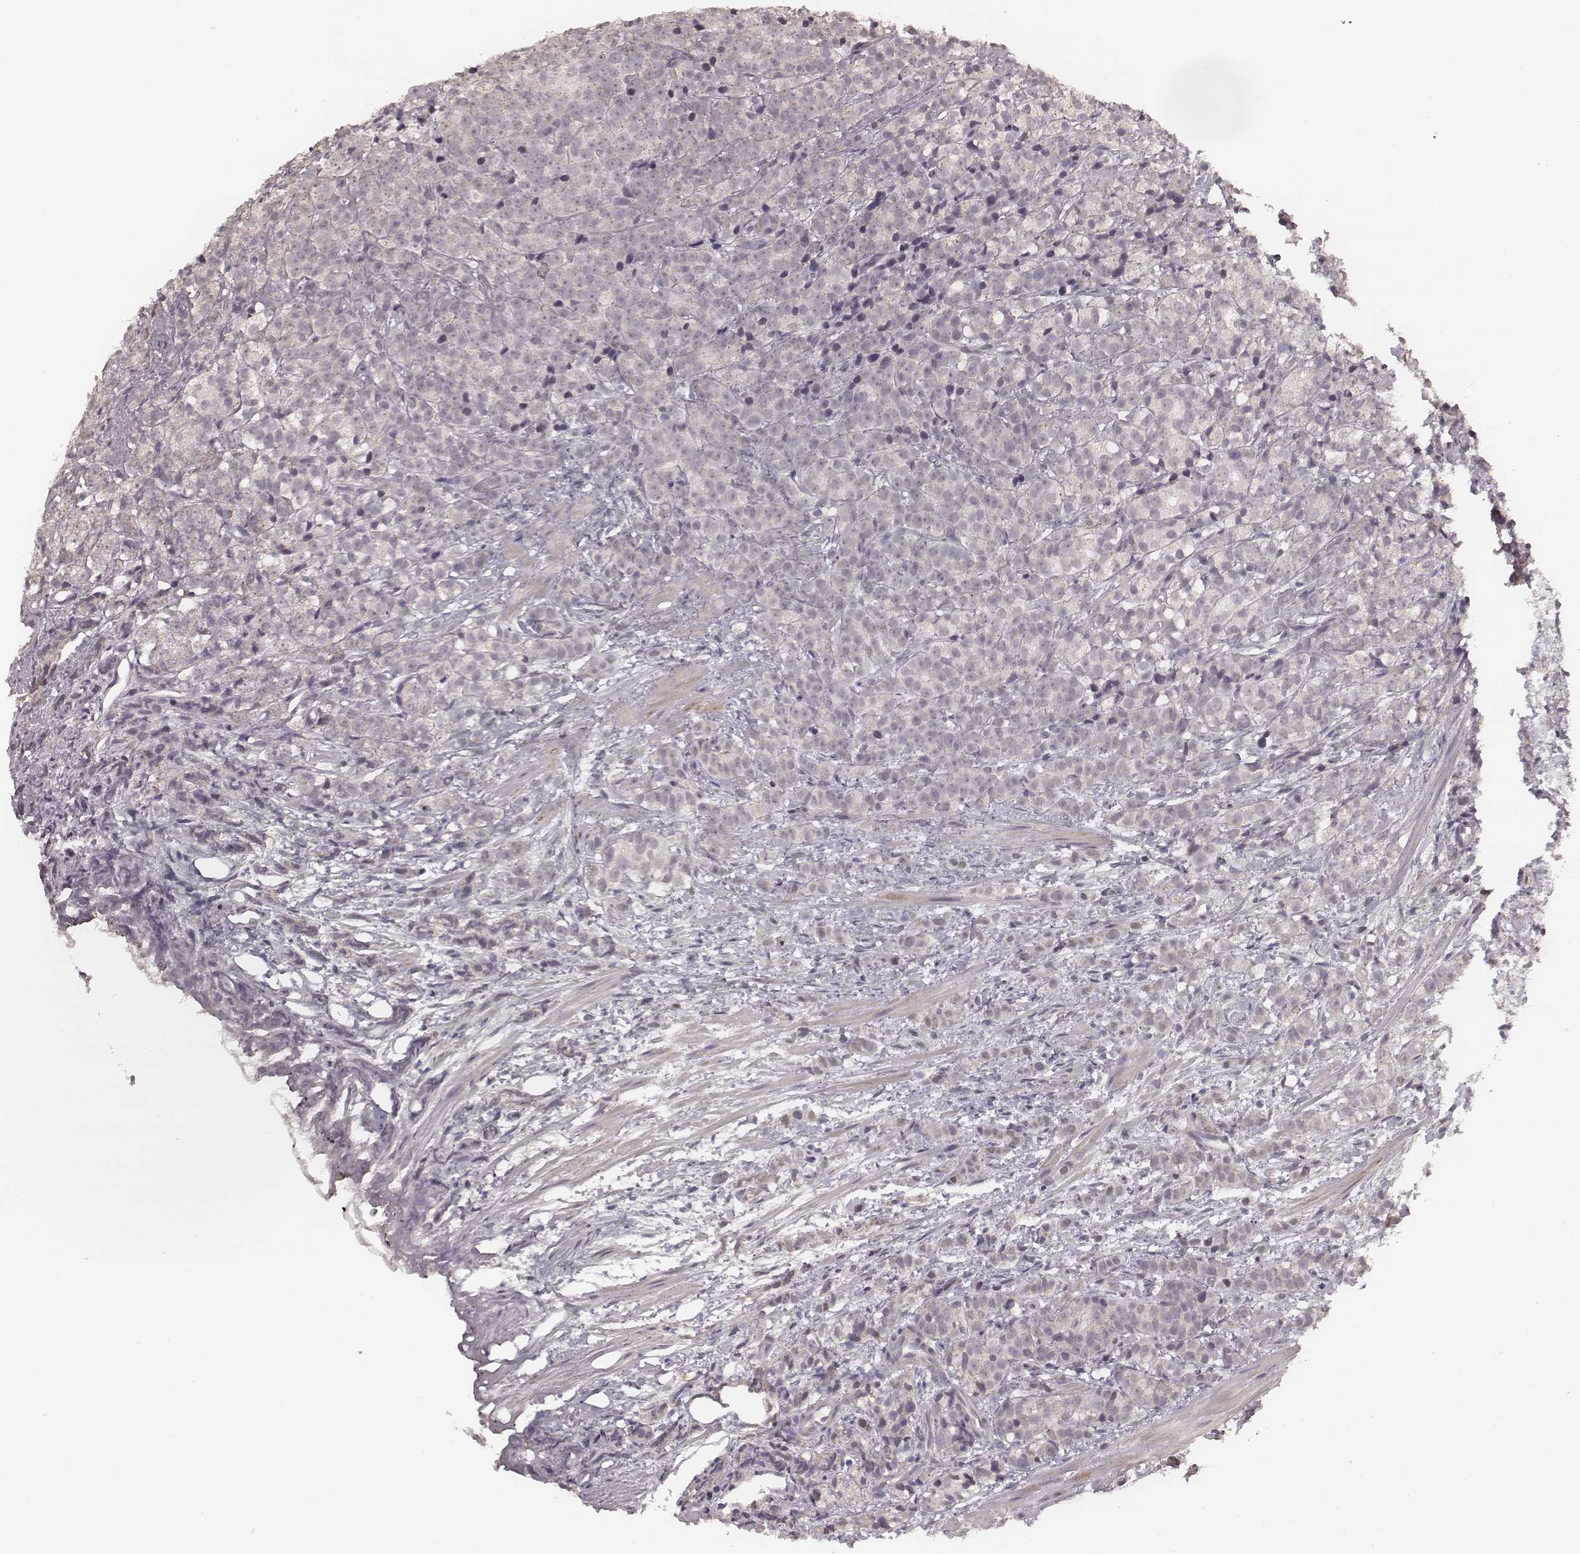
{"staining": {"intensity": "negative", "quantity": "none", "location": "none"}, "tissue": "prostate cancer", "cell_type": "Tumor cells", "image_type": "cancer", "snomed": [{"axis": "morphology", "description": "Adenocarcinoma, High grade"}, {"axis": "topography", "description": "Prostate"}], "caption": "This photomicrograph is of adenocarcinoma (high-grade) (prostate) stained with immunohistochemistry (IHC) to label a protein in brown with the nuclei are counter-stained blue. There is no expression in tumor cells.", "gene": "SLC7A4", "patient": {"sex": "male", "age": 53}}